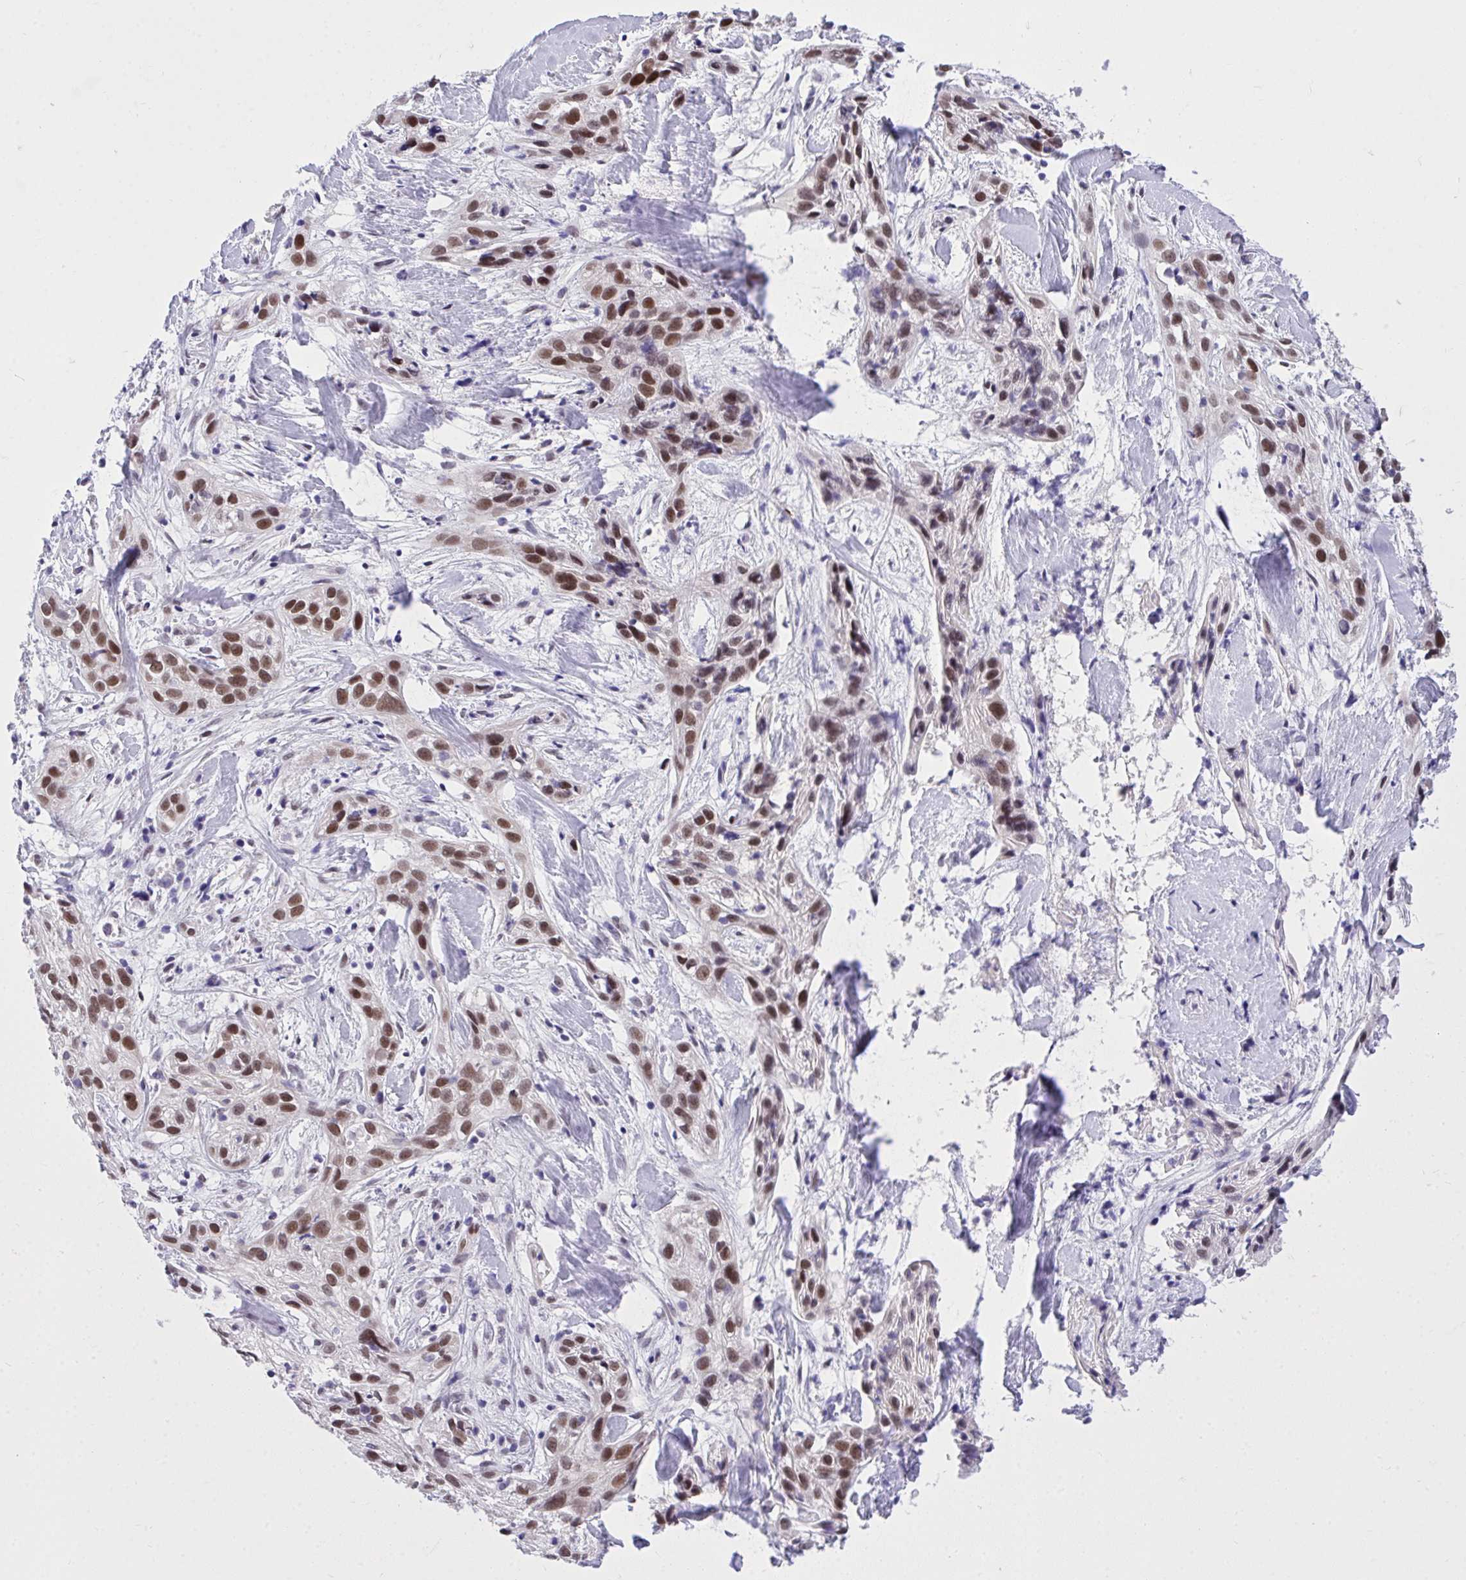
{"staining": {"intensity": "moderate", "quantity": ">75%", "location": "nuclear"}, "tissue": "skin cancer", "cell_type": "Tumor cells", "image_type": "cancer", "snomed": [{"axis": "morphology", "description": "Squamous cell carcinoma, NOS"}, {"axis": "topography", "description": "Skin"}], "caption": "Skin cancer tissue displays moderate nuclear expression in approximately >75% of tumor cells, visualized by immunohistochemistry.", "gene": "TEAD4", "patient": {"sex": "male", "age": 82}}